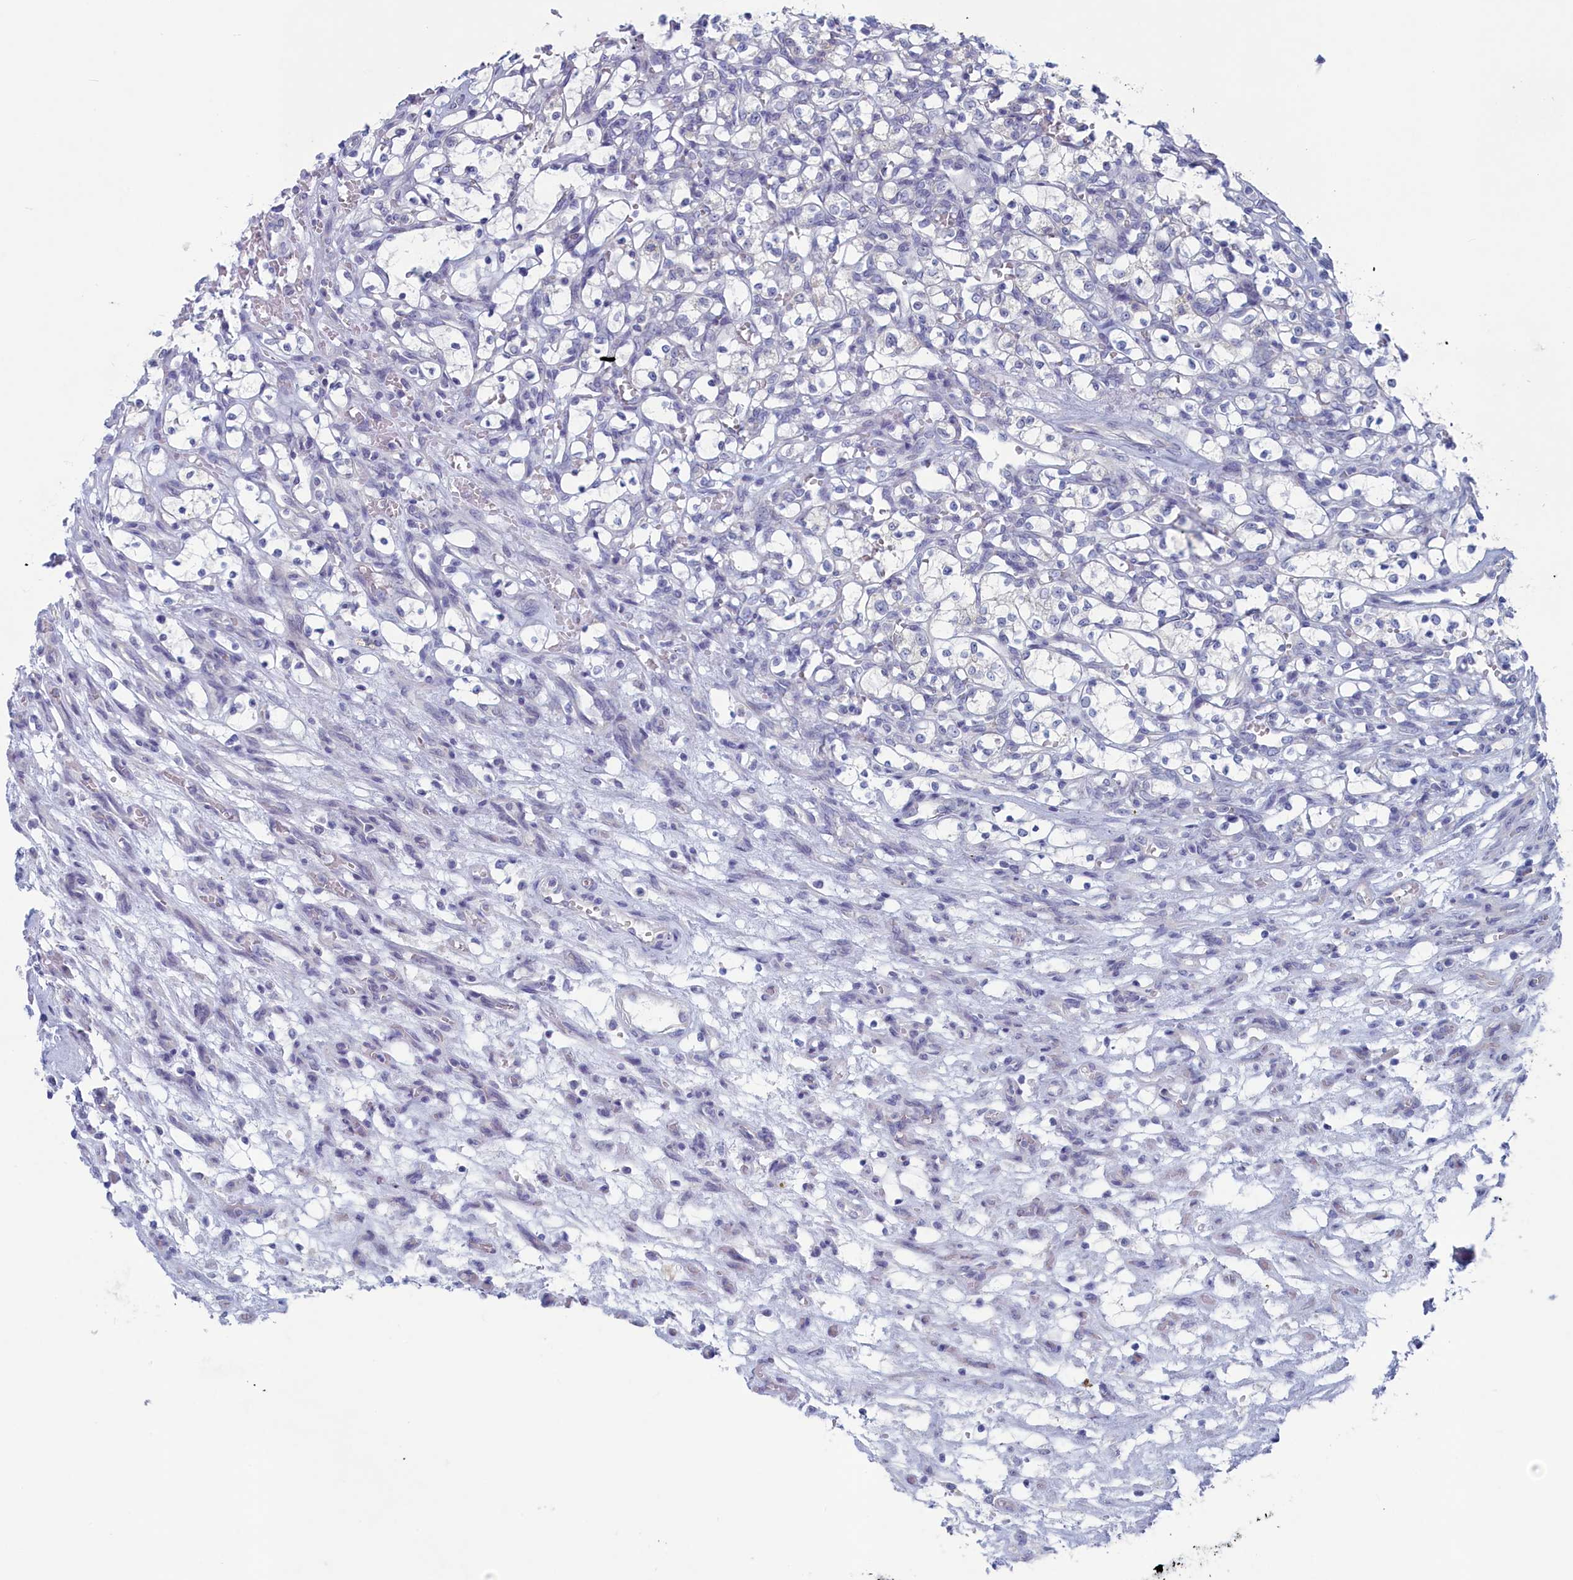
{"staining": {"intensity": "negative", "quantity": "none", "location": "none"}, "tissue": "renal cancer", "cell_type": "Tumor cells", "image_type": "cancer", "snomed": [{"axis": "morphology", "description": "Adenocarcinoma, NOS"}, {"axis": "topography", "description": "Kidney"}], "caption": "This micrograph is of renal cancer stained with IHC to label a protein in brown with the nuclei are counter-stained blue. There is no expression in tumor cells. Brightfield microscopy of immunohistochemistry (IHC) stained with DAB (3,3'-diaminobenzidine) (brown) and hematoxylin (blue), captured at high magnification.", "gene": "WDR76", "patient": {"sex": "female", "age": 69}}